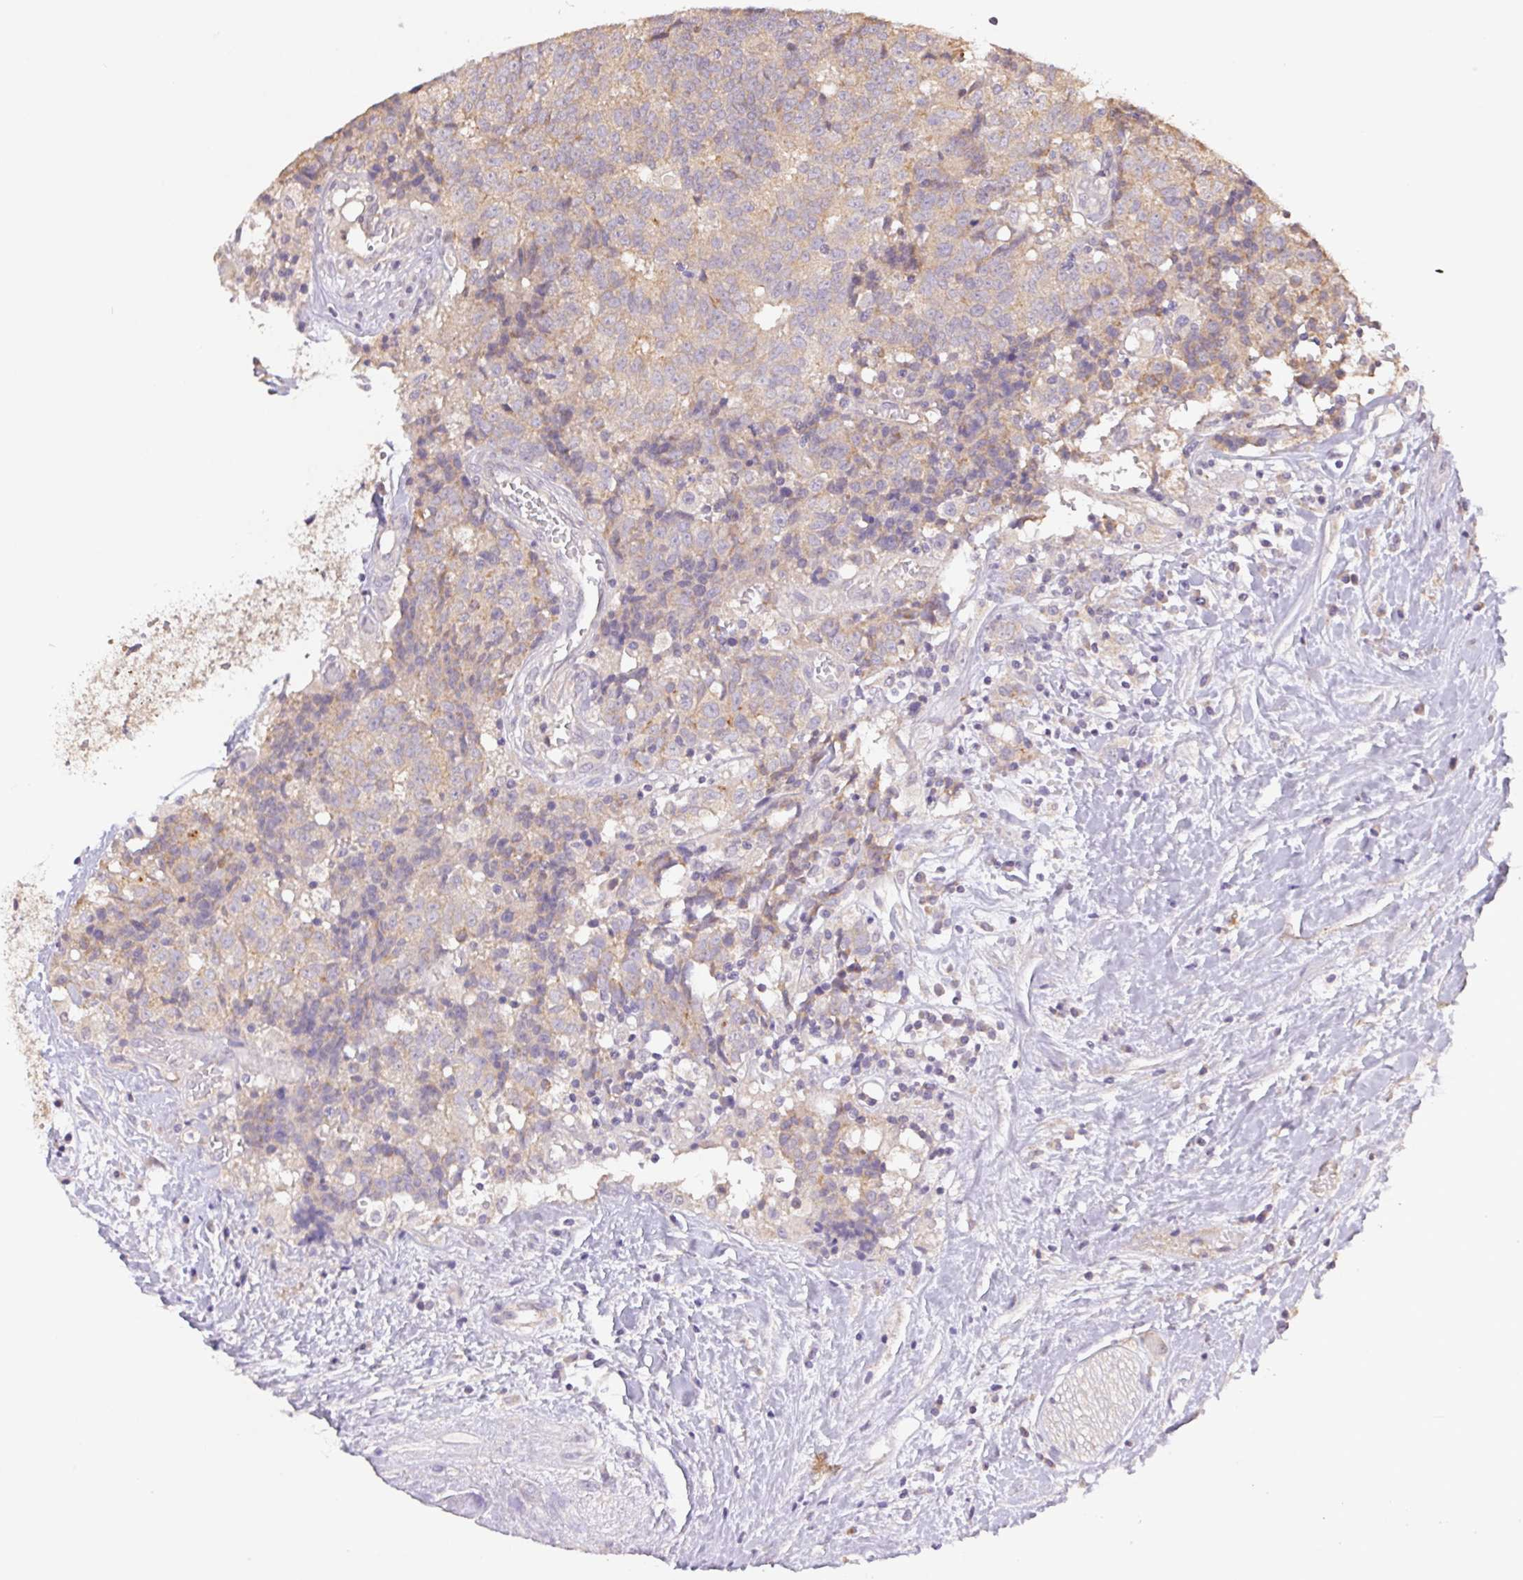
{"staining": {"intensity": "weak", "quantity": ">75%", "location": "cytoplasmic/membranous"}, "tissue": "prostate cancer", "cell_type": "Tumor cells", "image_type": "cancer", "snomed": [{"axis": "morphology", "description": "Adenocarcinoma, High grade"}, {"axis": "topography", "description": "Prostate and seminal vesicle, NOS"}], "caption": "Human prostate cancer stained for a protein (brown) shows weak cytoplasmic/membranous positive expression in about >75% of tumor cells.", "gene": "RAB11A", "patient": {"sex": "male", "age": 60}}